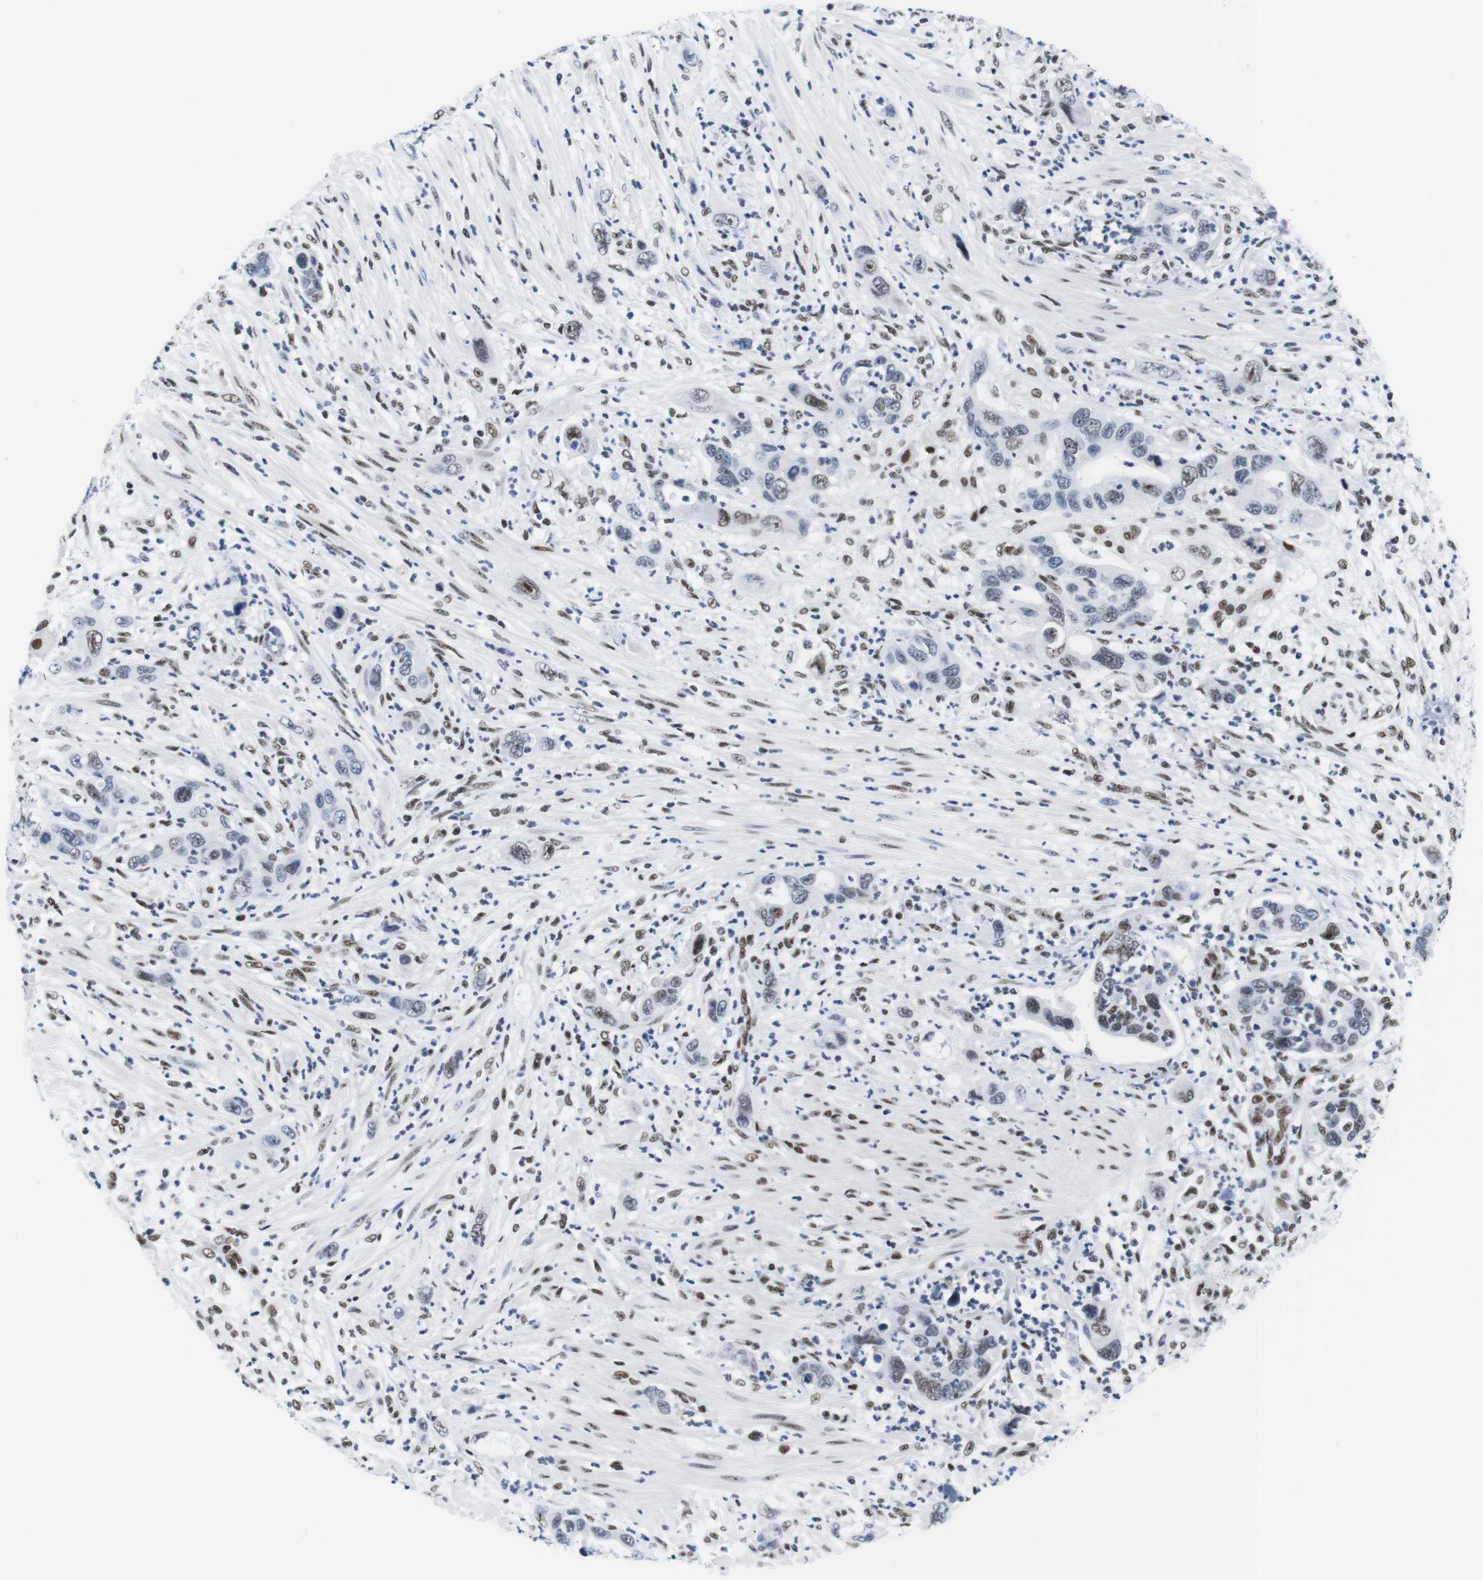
{"staining": {"intensity": "weak", "quantity": "25%-75%", "location": "nuclear"}, "tissue": "pancreatic cancer", "cell_type": "Tumor cells", "image_type": "cancer", "snomed": [{"axis": "morphology", "description": "Adenocarcinoma, NOS"}, {"axis": "topography", "description": "Pancreas"}], "caption": "Immunohistochemistry staining of adenocarcinoma (pancreatic), which reveals low levels of weak nuclear positivity in about 25%-75% of tumor cells indicating weak nuclear protein expression. The staining was performed using DAB (3,3'-diaminobenzidine) (brown) for protein detection and nuclei were counterstained in hematoxylin (blue).", "gene": "IFI16", "patient": {"sex": "female", "age": 71}}